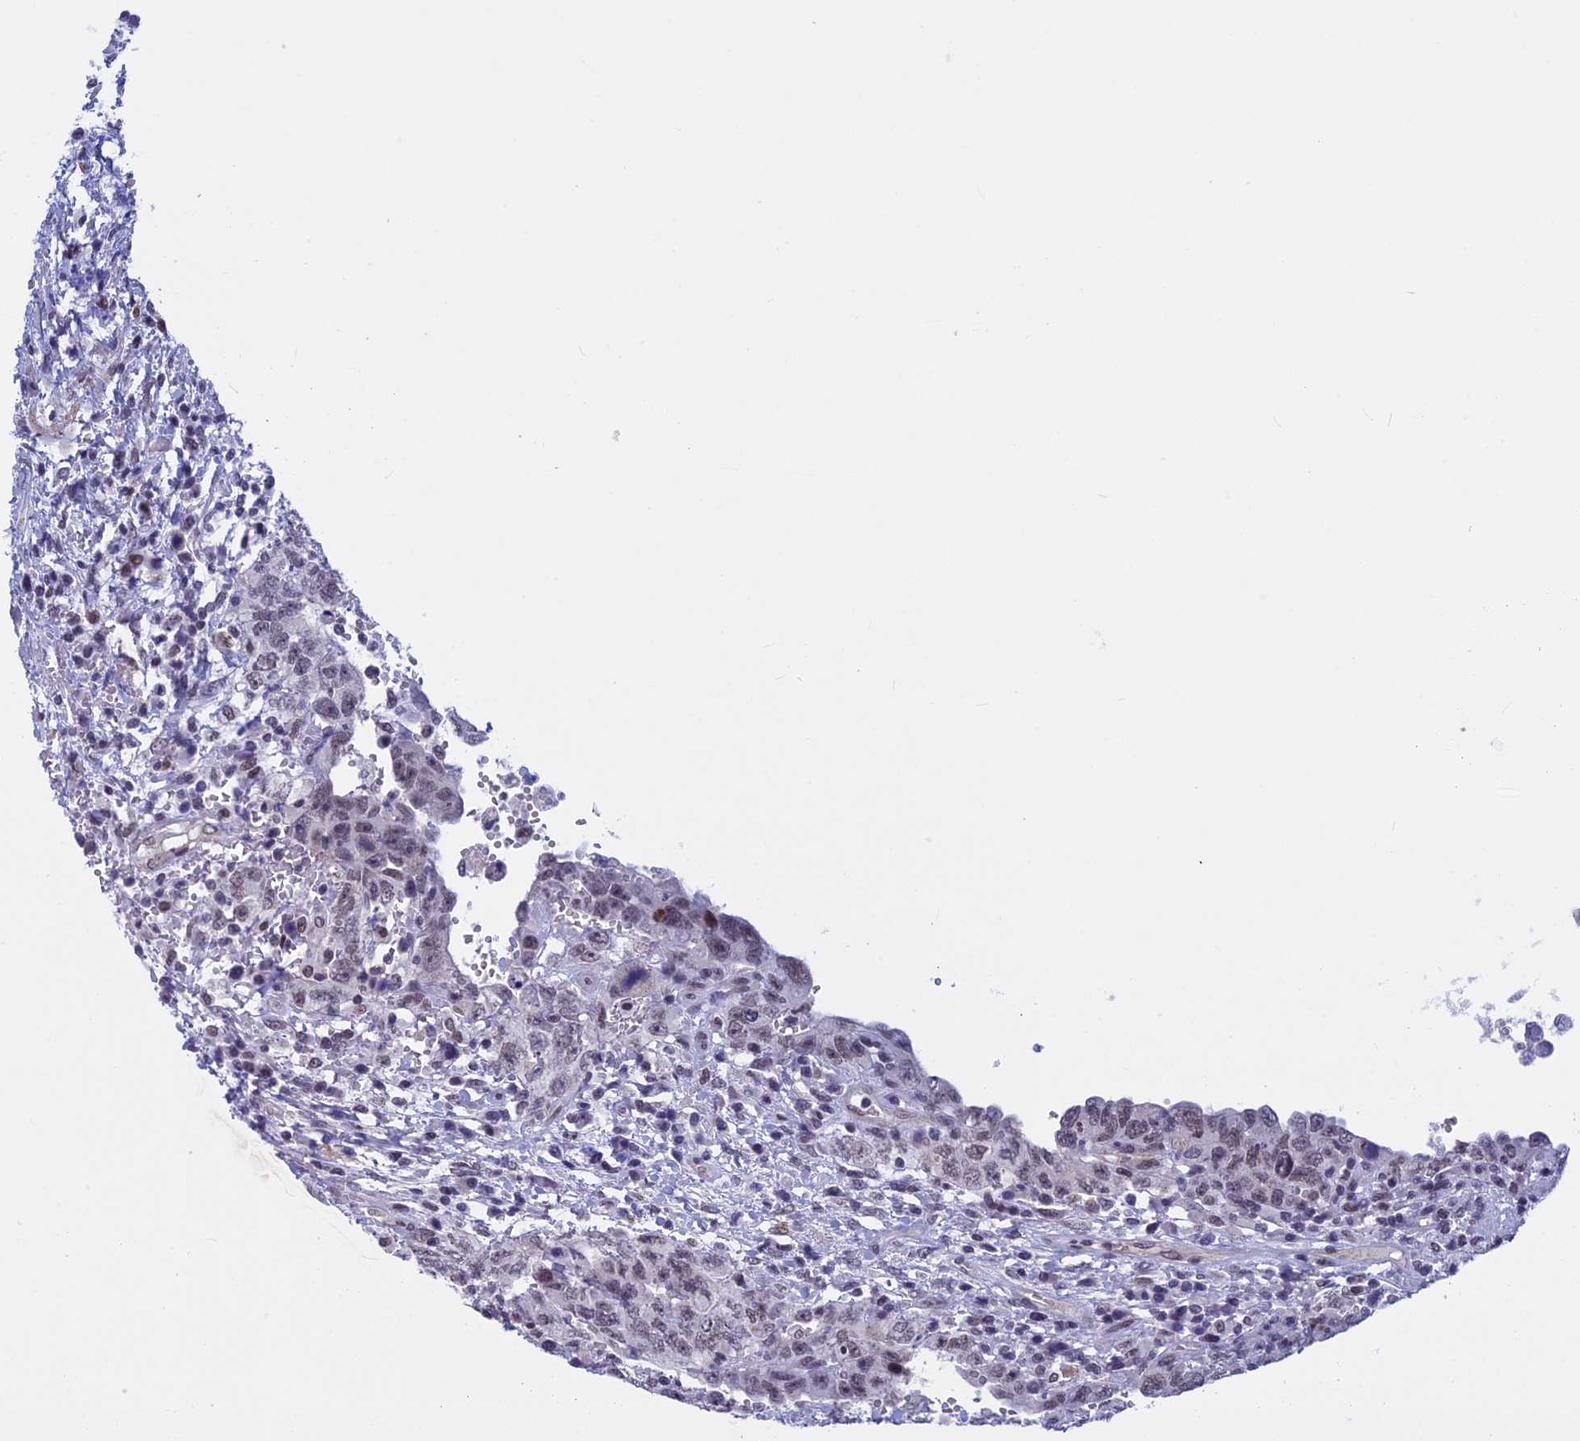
{"staining": {"intensity": "weak", "quantity": "25%-75%", "location": "nuclear"}, "tissue": "testis cancer", "cell_type": "Tumor cells", "image_type": "cancer", "snomed": [{"axis": "morphology", "description": "Carcinoma, Embryonal, NOS"}, {"axis": "topography", "description": "Testis"}], "caption": "Protein staining by IHC exhibits weak nuclear staining in approximately 25%-75% of tumor cells in embryonal carcinoma (testis).", "gene": "NIPBL", "patient": {"sex": "male", "age": 26}}